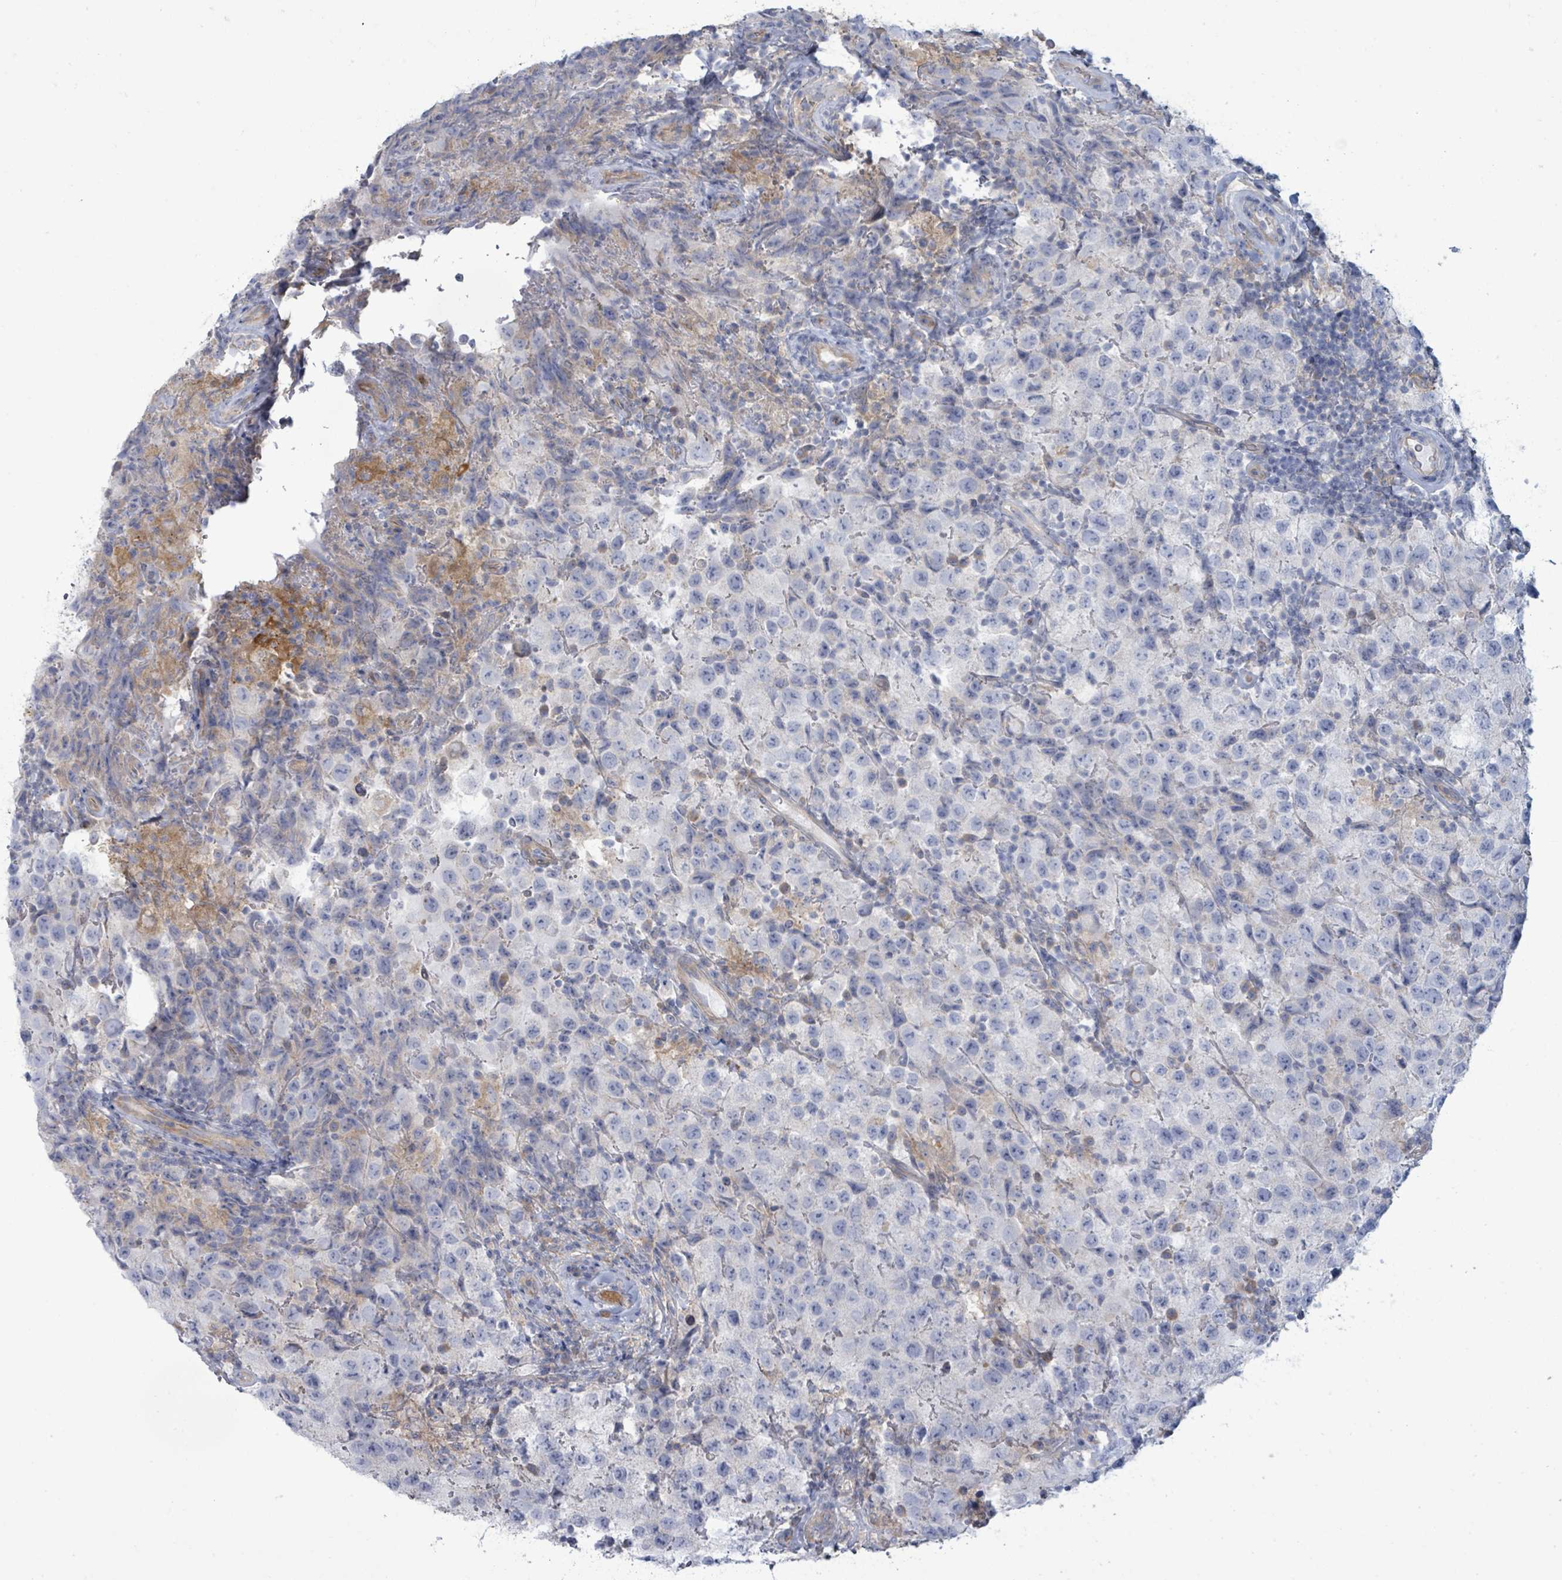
{"staining": {"intensity": "negative", "quantity": "none", "location": "none"}, "tissue": "testis cancer", "cell_type": "Tumor cells", "image_type": "cancer", "snomed": [{"axis": "morphology", "description": "Seminoma, NOS"}, {"axis": "morphology", "description": "Carcinoma, Embryonal, NOS"}, {"axis": "topography", "description": "Testis"}], "caption": "Immunohistochemistry (IHC) micrograph of neoplastic tissue: testis embryonal carcinoma stained with DAB (3,3'-diaminobenzidine) demonstrates no significant protein positivity in tumor cells.", "gene": "COL13A1", "patient": {"sex": "male", "age": 41}}